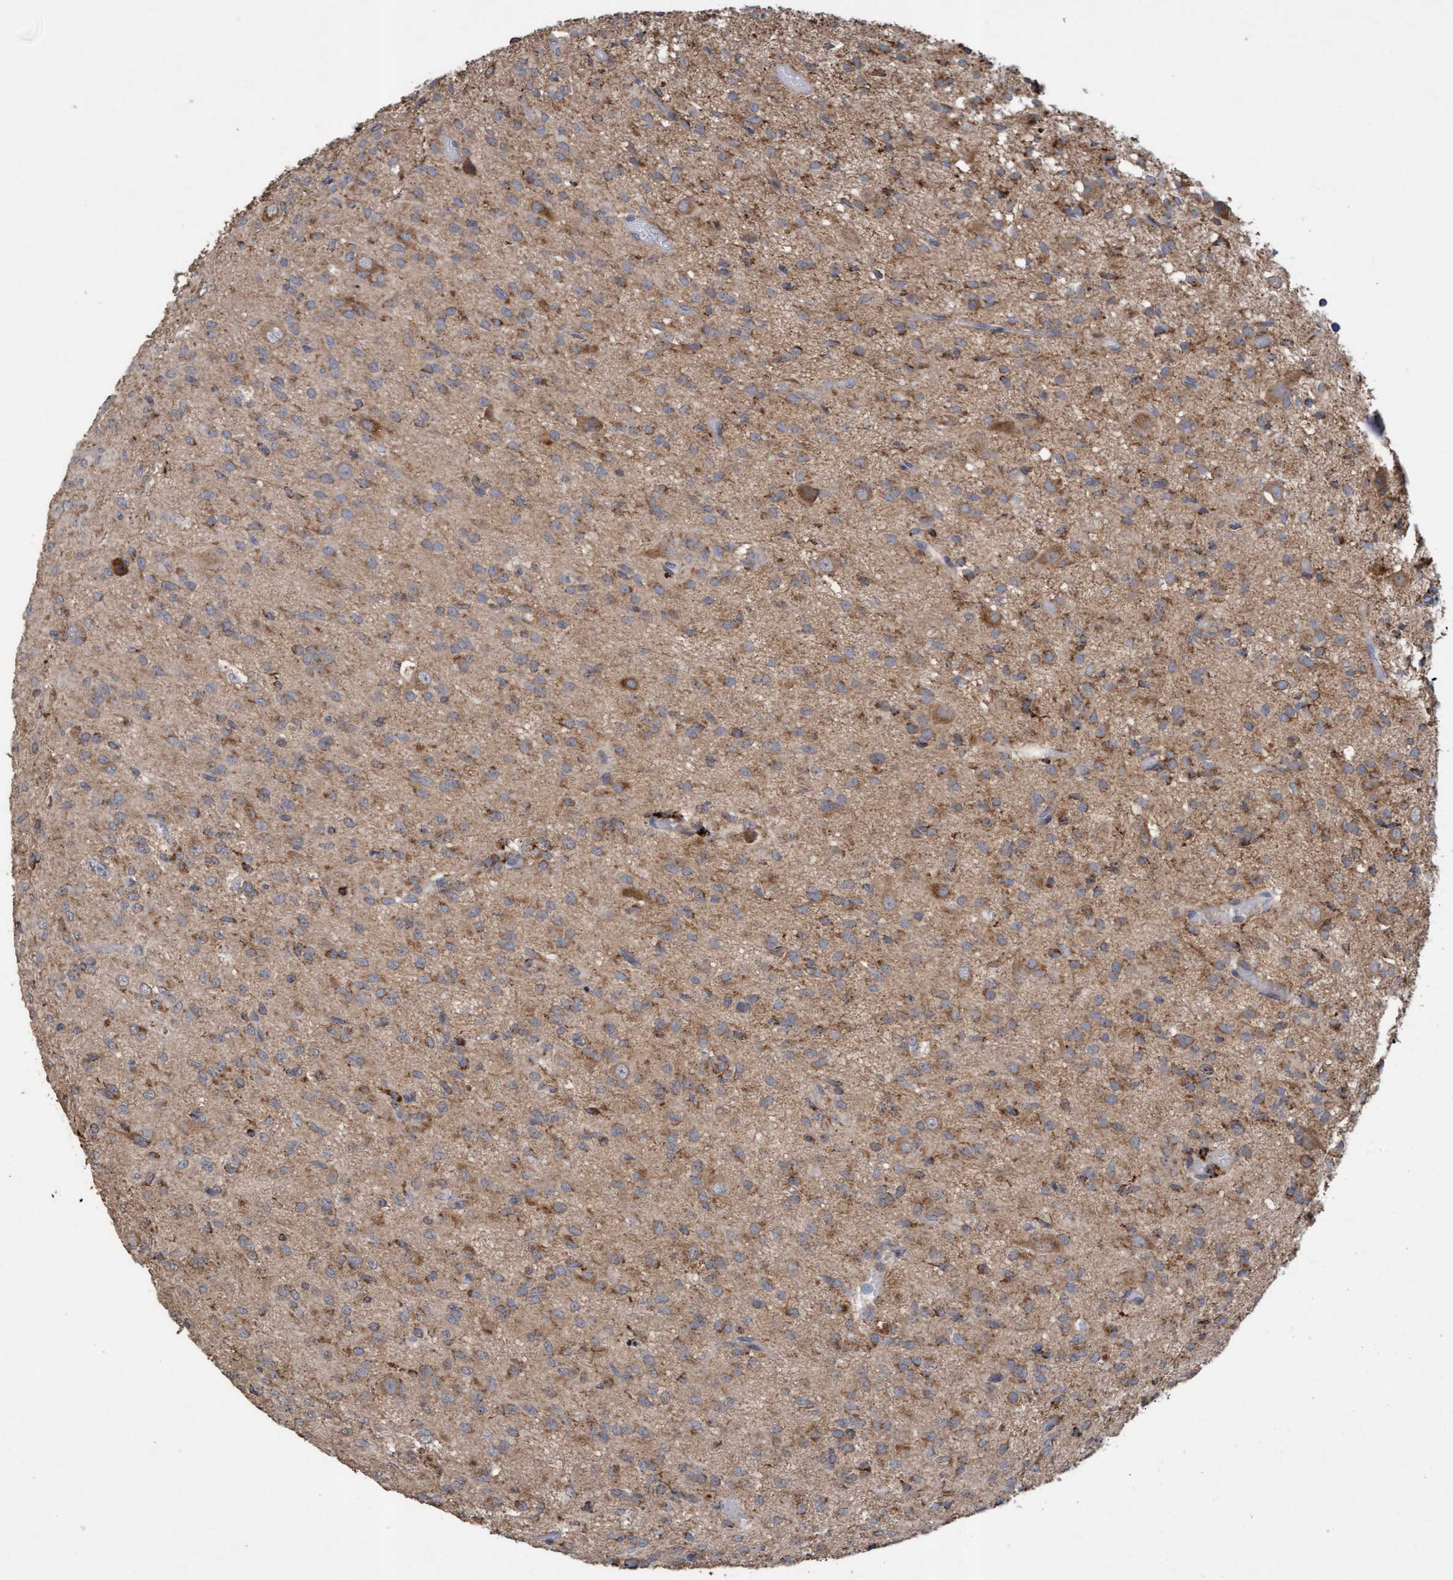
{"staining": {"intensity": "moderate", "quantity": "25%-75%", "location": "cytoplasmic/membranous"}, "tissue": "glioma", "cell_type": "Tumor cells", "image_type": "cancer", "snomed": [{"axis": "morphology", "description": "Glioma, malignant, High grade"}, {"axis": "topography", "description": "Brain"}], "caption": "The photomicrograph demonstrates immunohistochemical staining of malignant high-grade glioma. There is moderate cytoplasmic/membranous expression is seen in approximately 25%-75% of tumor cells.", "gene": "ATPAF2", "patient": {"sex": "female", "age": 59}}